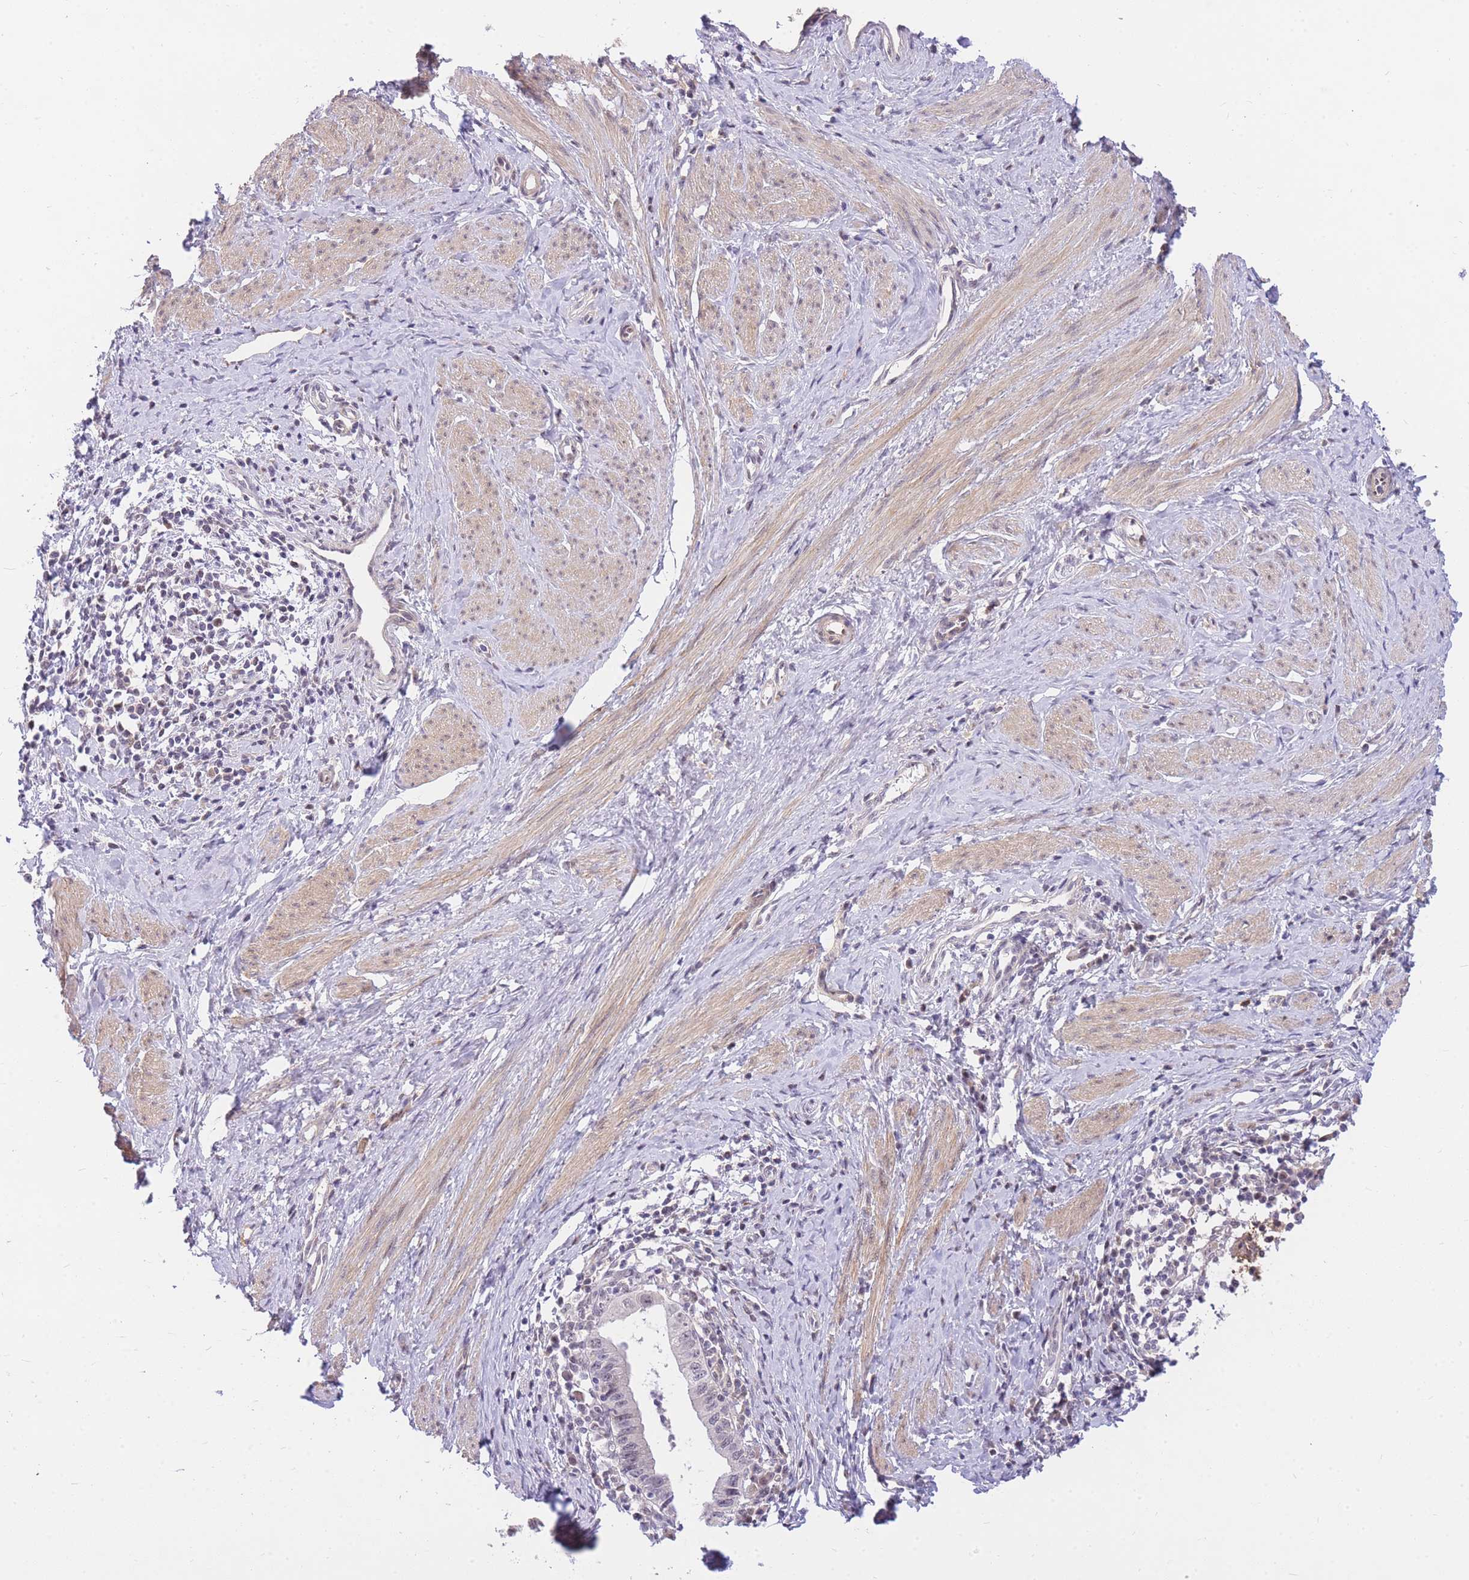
{"staining": {"intensity": "negative", "quantity": "none", "location": "none"}, "tissue": "cervical cancer", "cell_type": "Tumor cells", "image_type": "cancer", "snomed": [{"axis": "morphology", "description": "Adenocarcinoma, NOS"}, {"axis": "topography", "description": "Cervix"}], "caption": "This image is of cervical cancer stained with immunohistochemistry (IHC) to label a protein in brown with the nuclei are counter-stained blue. There is no positivity in tumor cells.", "gene": "TLE2", "patient": {"sex": "female", "age": 36}}